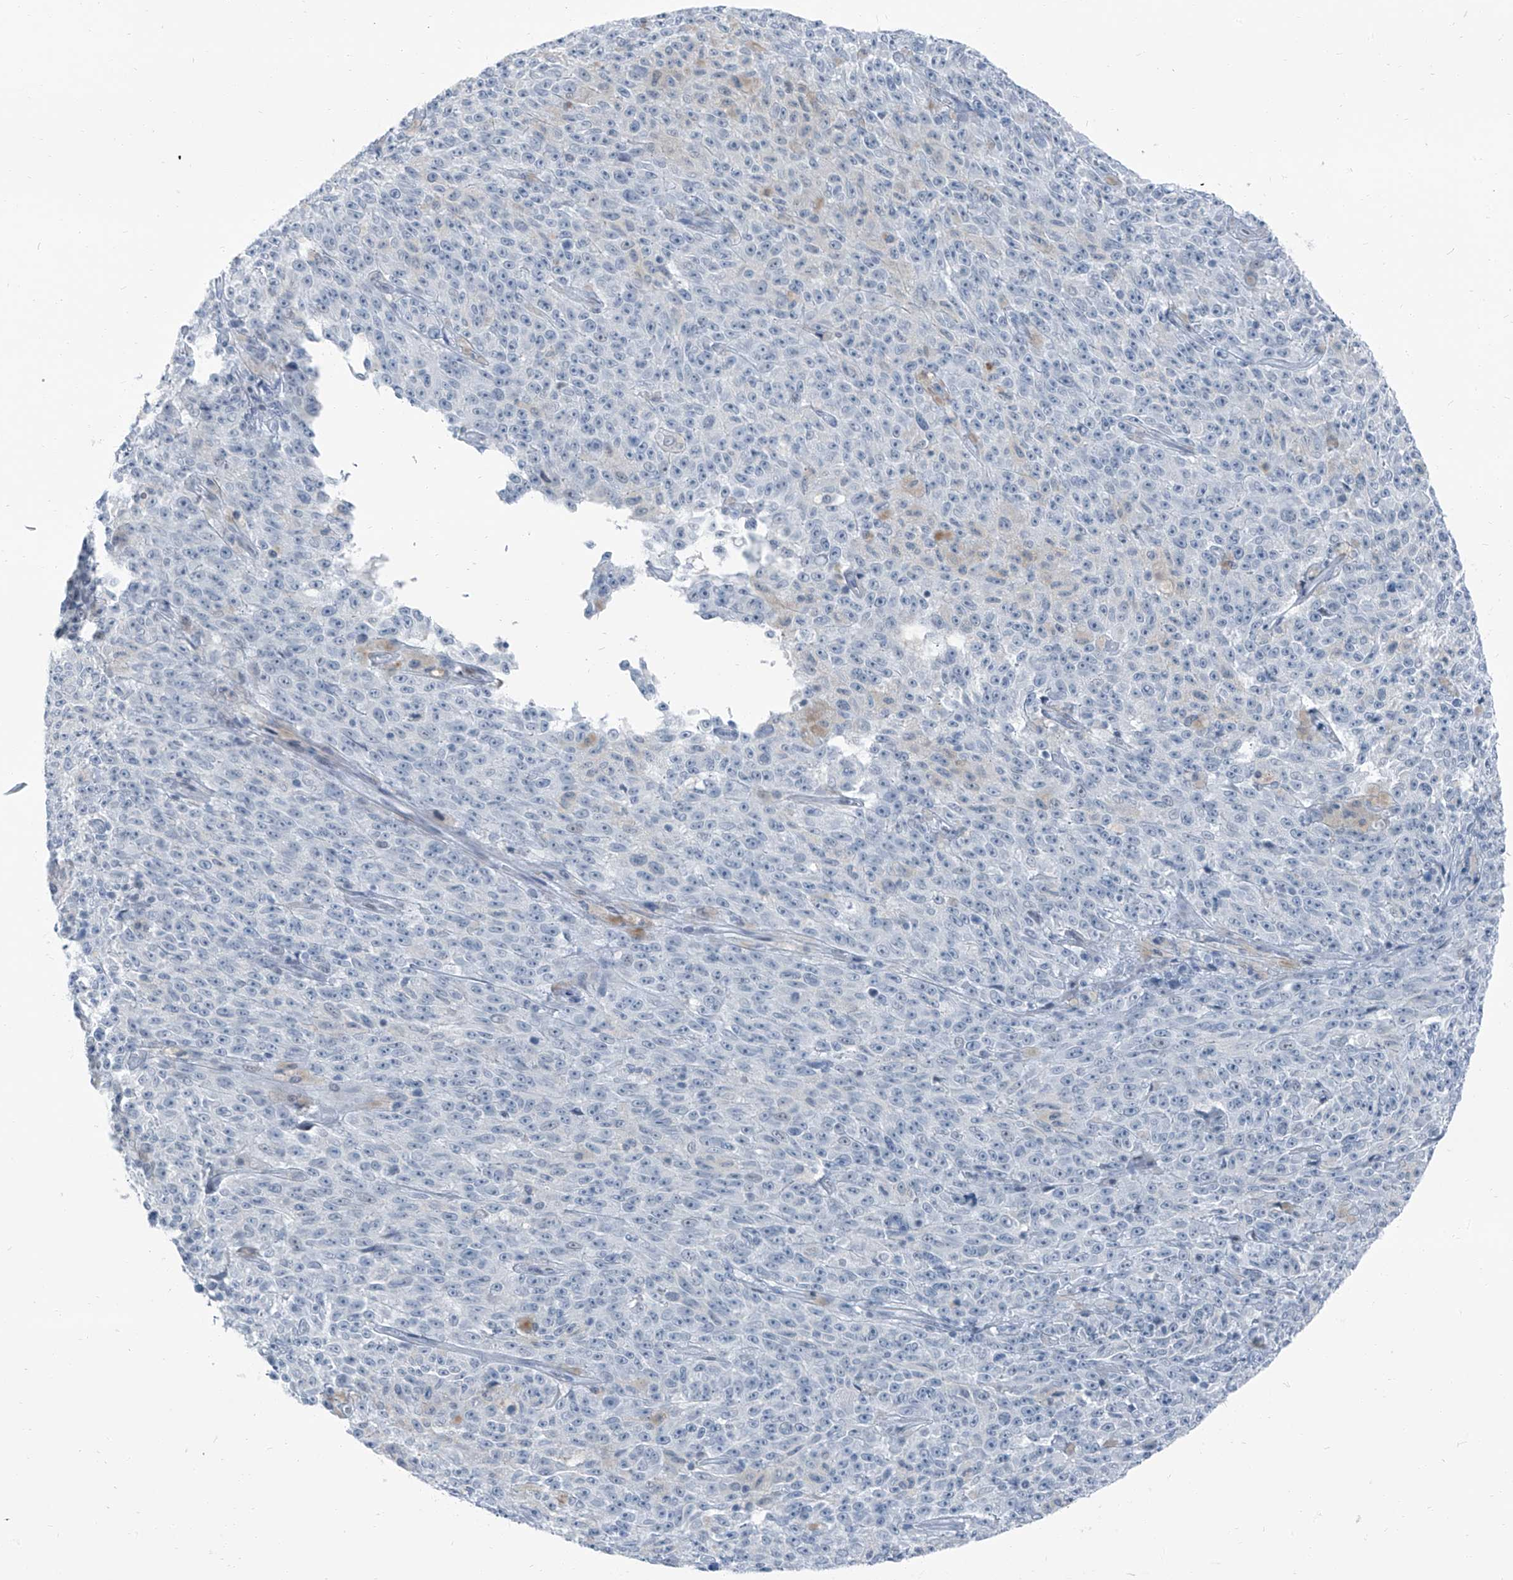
{"staining": {"intensity": "negative", "quantity": "none", "location": "none"}, "tissue": "melanoma", "cell_type": "Tumor cells", "image_type": "cancer", "snomed": [{"axis": "morphology", "description": "Malignant melanoma, NOS"}, {"axis": "topography", "description": "Skin"}], "caption": "The histopathology image displays no staining of tumor cells in malignant melanoma.", "gene": "RGN", "patient": {"sex": "female", "age": 82}}